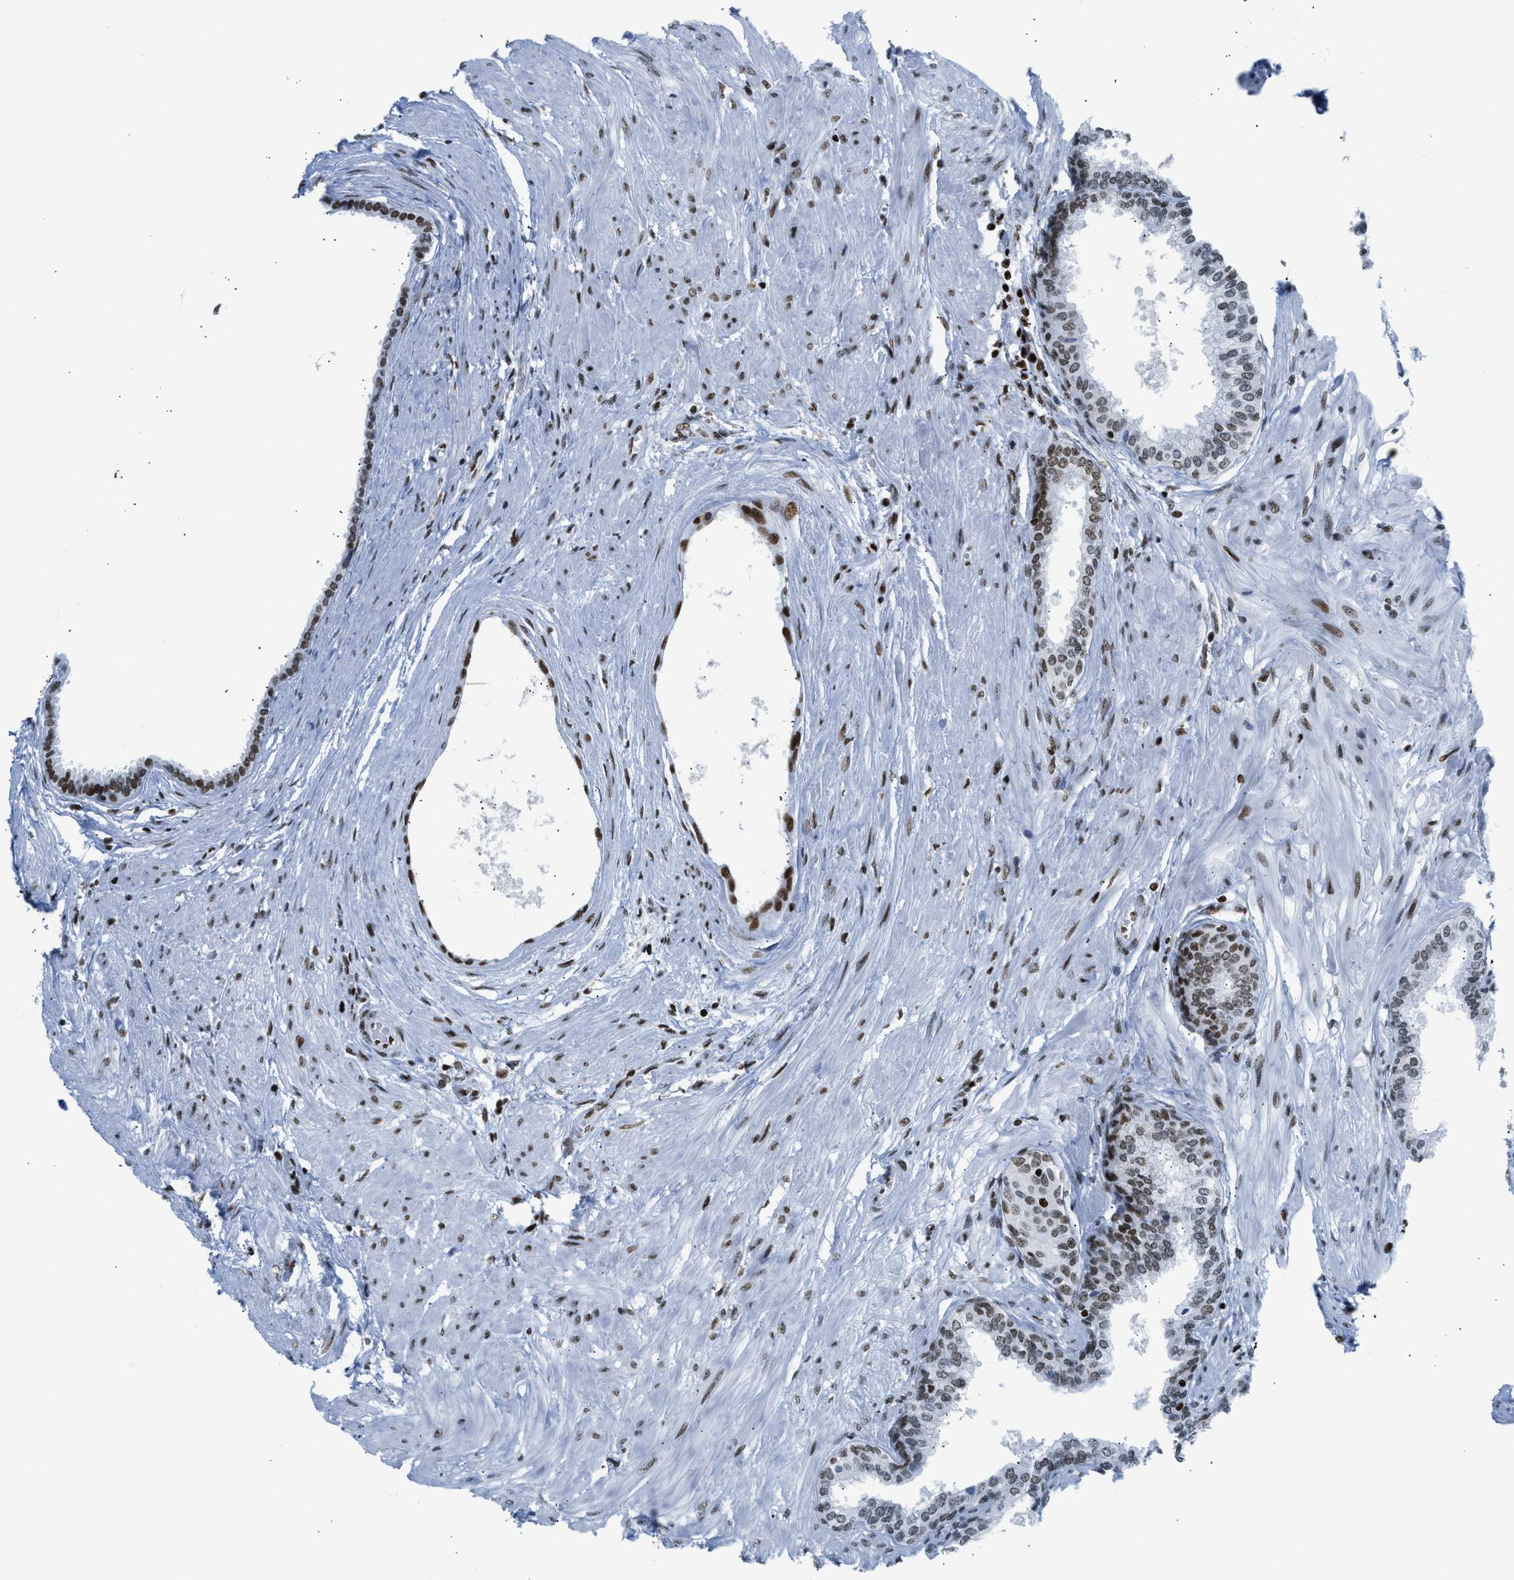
{"staining": {"intensity": "moderate", "quantity": ">75%", "location": "nuclear"}, "tissue": "prostate cancer", "cell_type": "Tumor cells", "image_type": "cancer", "snomed": [{"axis": "morphology", "description": "Adenocarcinoma, Low grade"}, {"axis": "topography", "description": "Prostate"}], "caption": "Immunohistochemistry micrograph of neoplastic tissue: human prostate cancer stained using immunohistochemistry (IHC) exhibits medium levels of moderate protein expression localized specifically in the nuclear of tumor cells, appearing as a nuclear brown color.", "gene": "PIF1", "patient": {"sex": "male", "age": 57}}